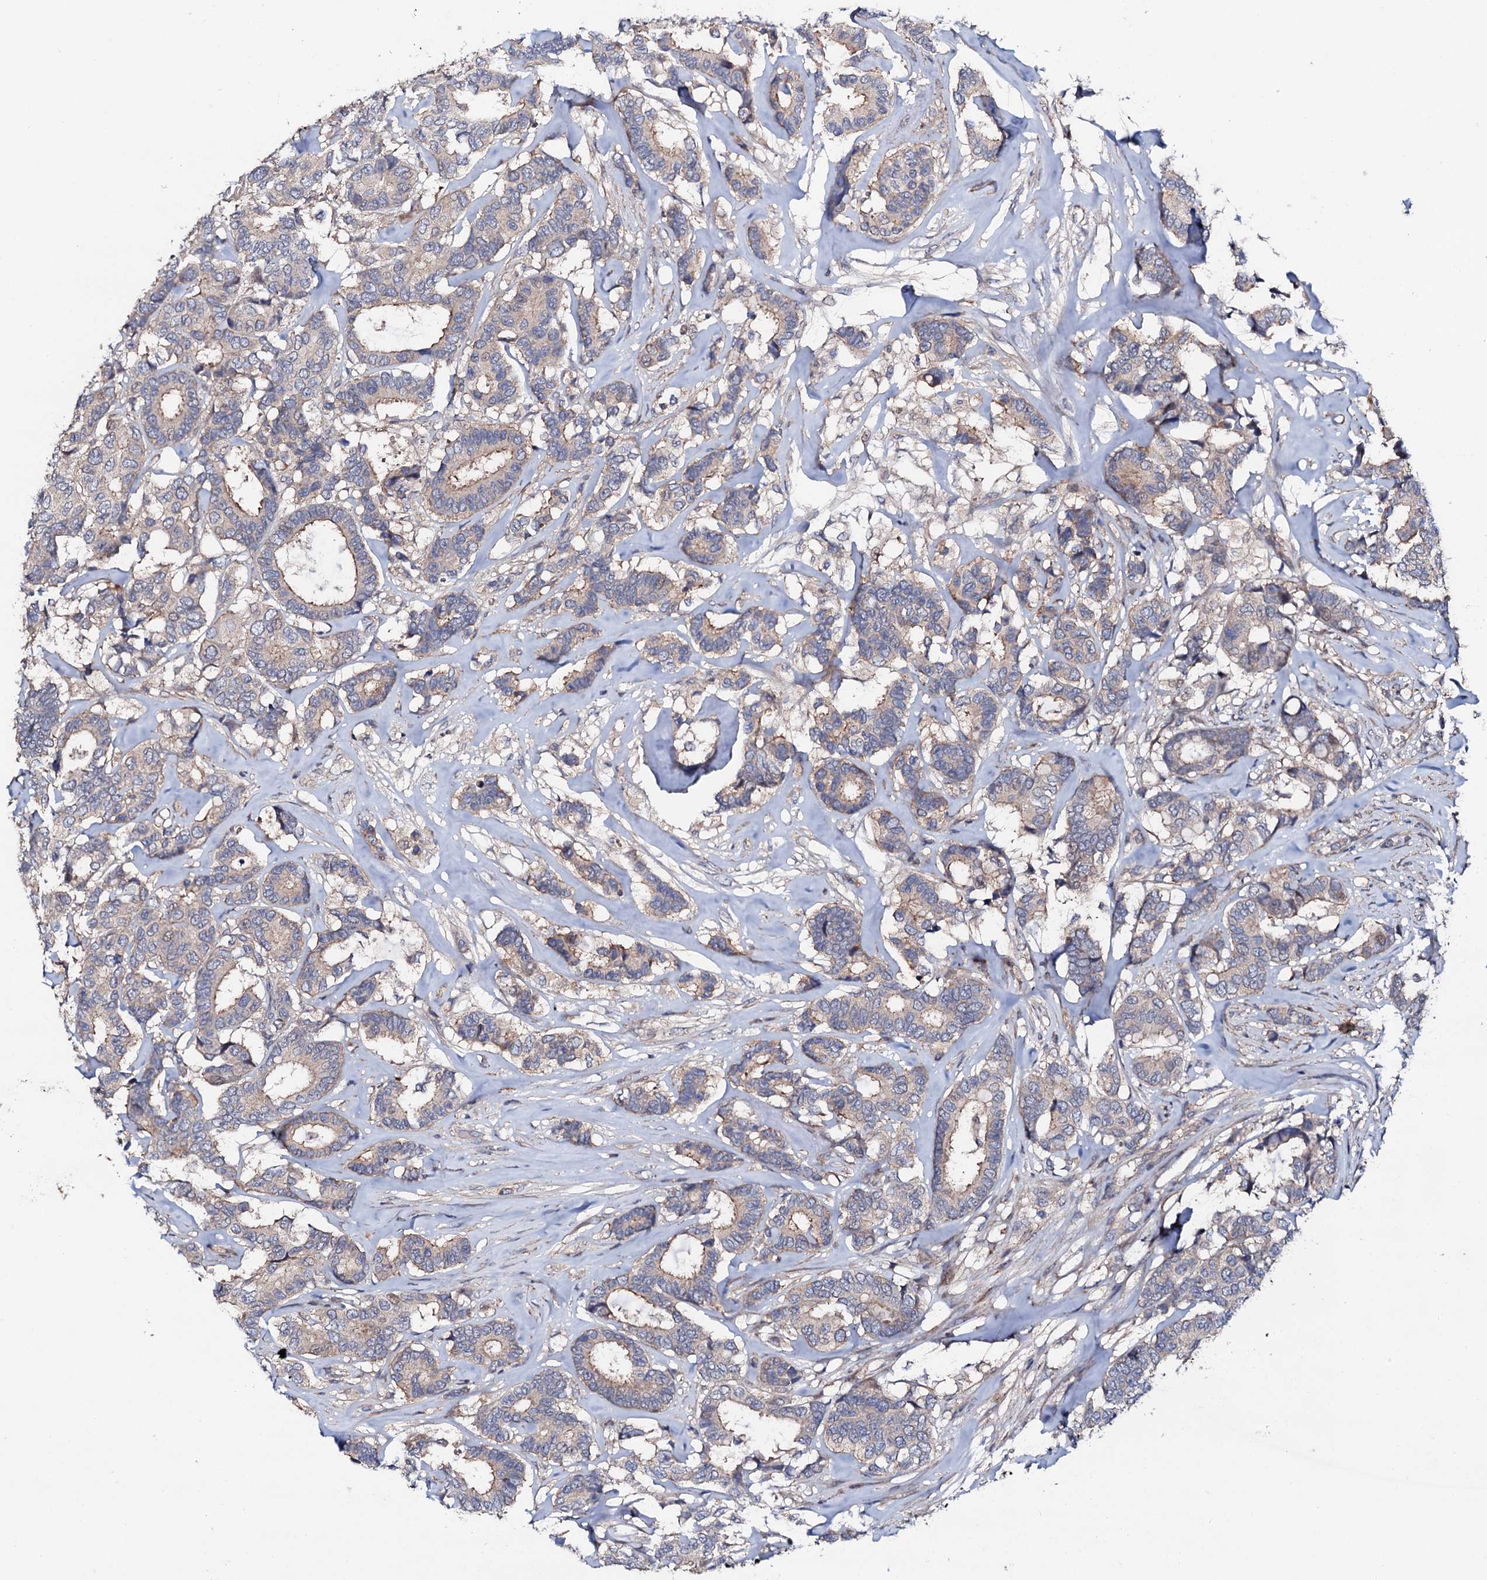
{"staining": {"intensity": "weak", "quantity": "<25%", "location": "cytoplasmic/membranous"}, "tissue": "breast cancer", "cell_type": "Tumor cells", "image_type": "cancer", "snomed": [{"axis": "morphology", "description": "Duct carcinoma"}, {"axis": "topography", "description": "Breast"}], "caption": "The immunohistochemistry photomicrograph has no significant expression in tumor cells of intraductal carcinoma (breast) tissue.", "gene": "CIAO2A", "patient": {"sex": "female", "age": 87}}